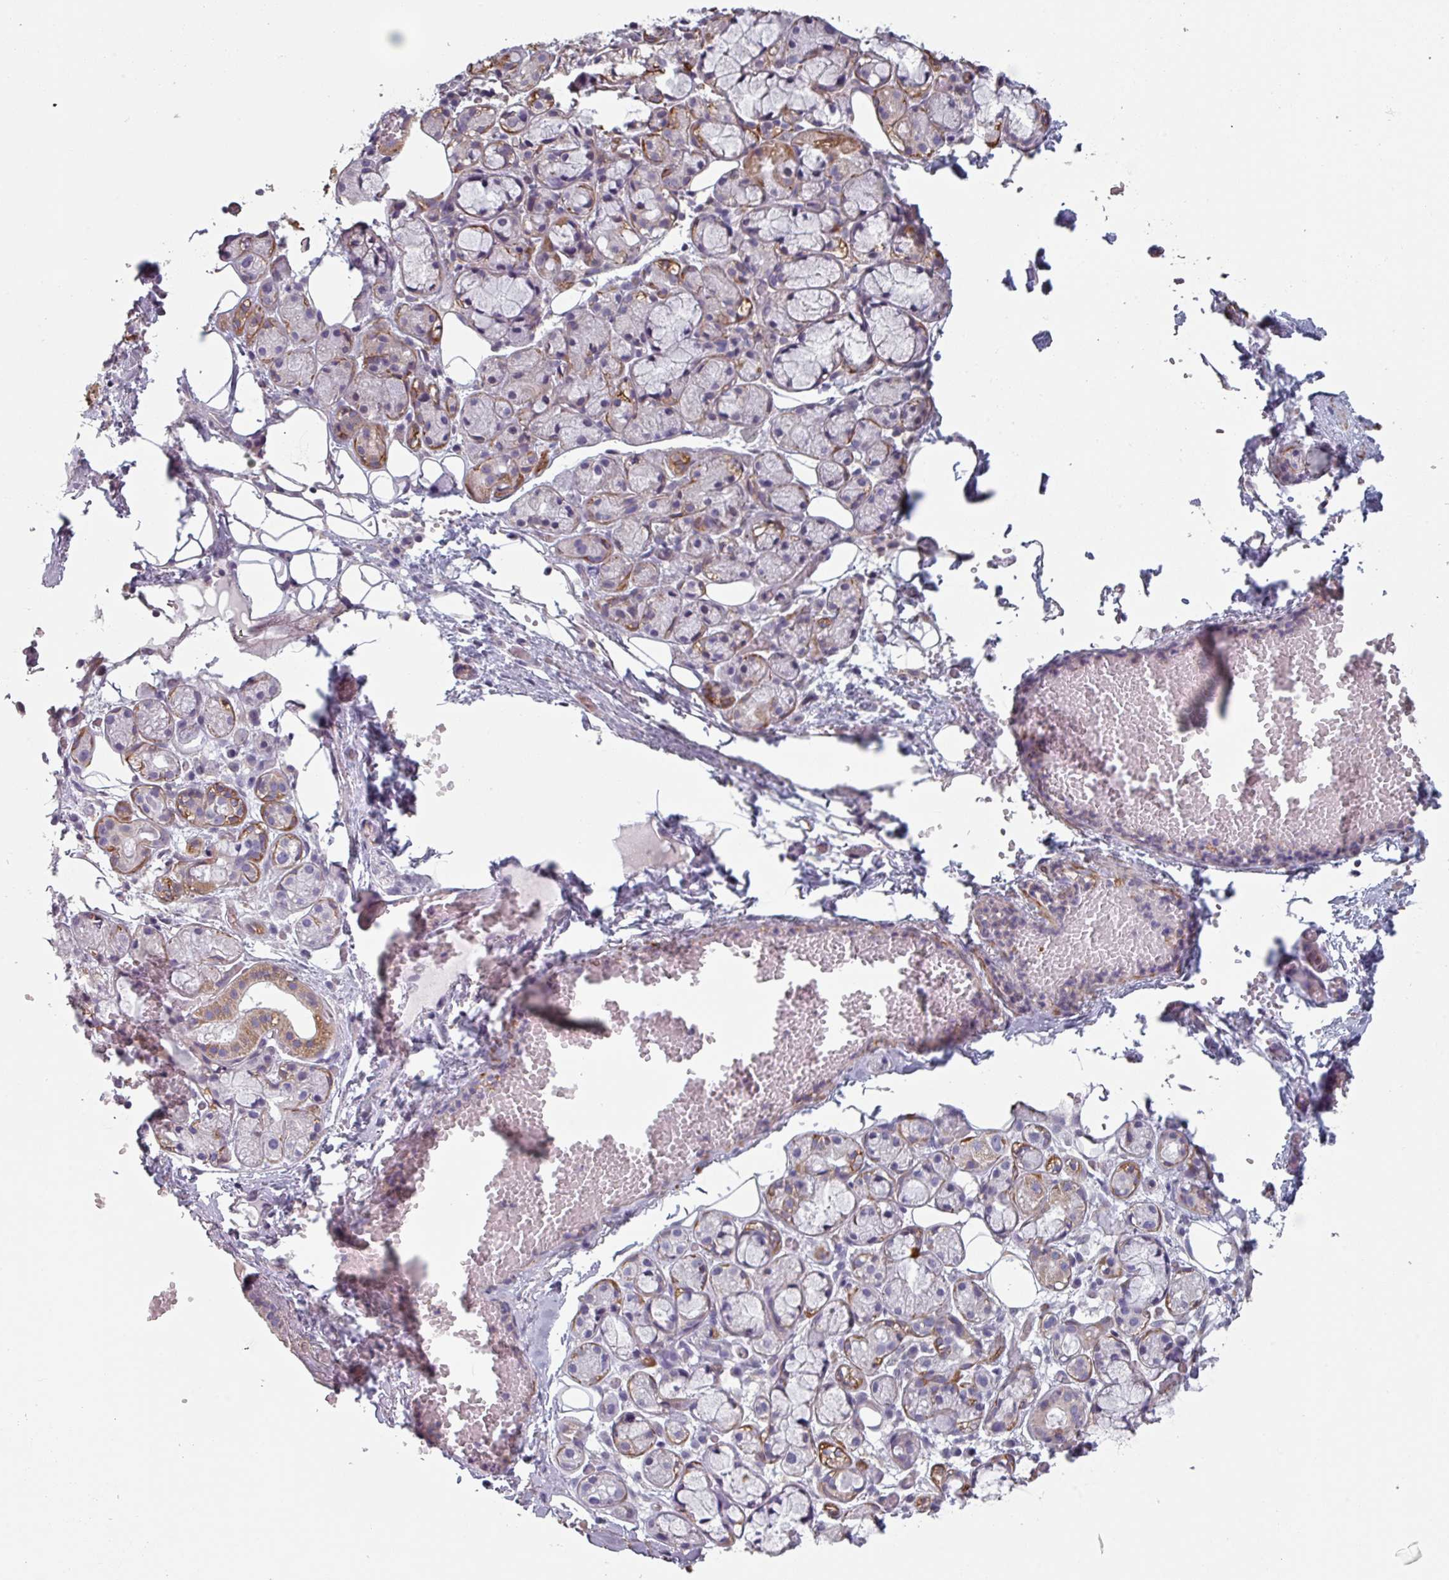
{"staining": {"intensity": "moderate", "quantity": "25%-75%", "location": "cytoplasmic/membranous"}, "tissue": "salivary gland", "cell_type": "Glandular cells", "image_type": "normal", "snomed": [{"axis": "morphology", "description": "Normal tissue, NOS"}, {"axis": "topography", "description": "Salivary gland"}], "caption": "A photomicrograph of human salivary gland stained for a protein exhibits moderate cytoplasmic/membranous brown staining in glandular cells. Immunohistochemistry stains the protein in brown and the nuclei are stained blue.", "gene": "GSTA1", "patient": {"sex": "male", "age": 82}}